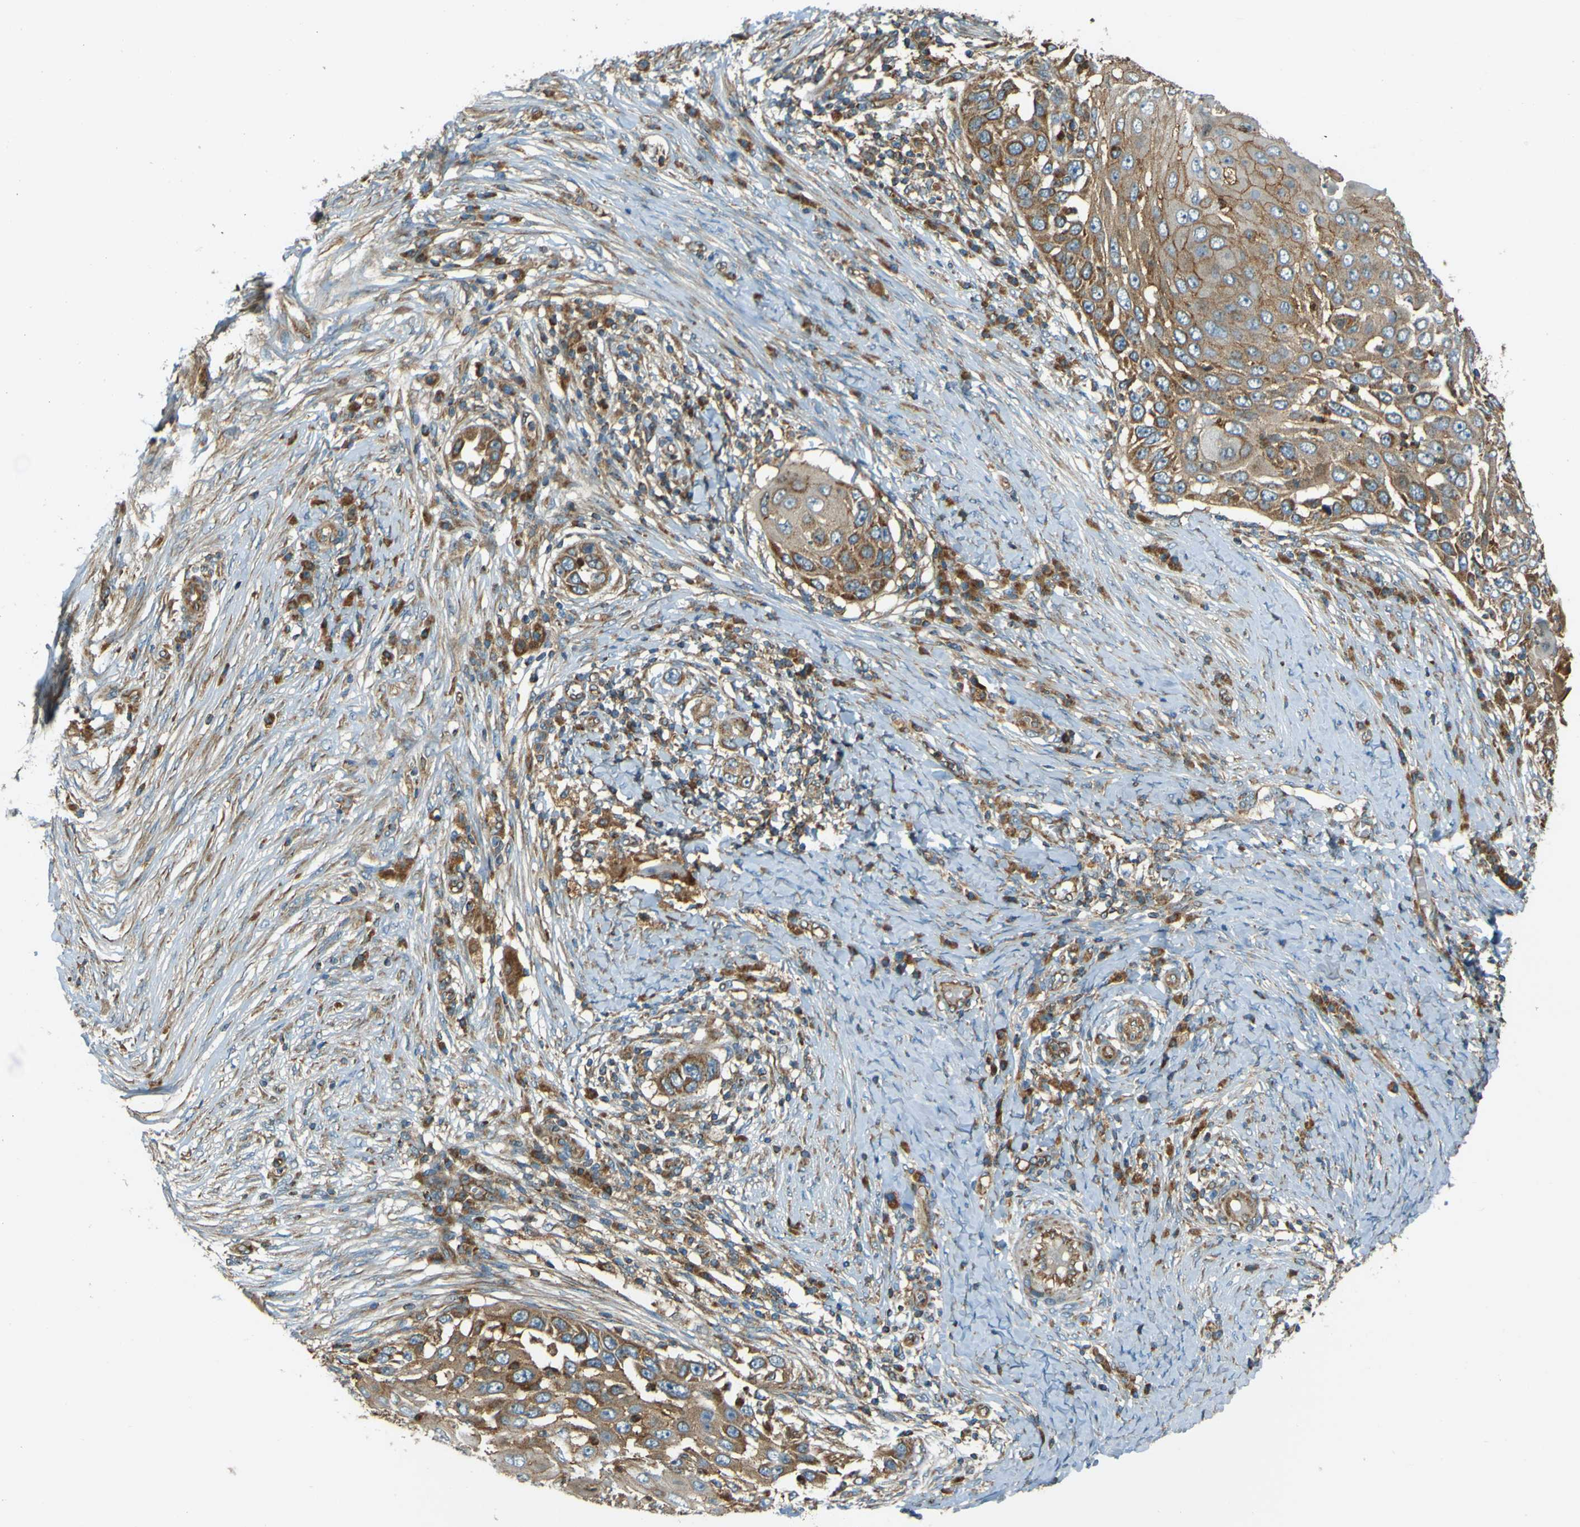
{"staining": {"intensity": "moderate", "quantity": ">75%", "location": "cytoplasmic/membranous"}, "tissue": "skin cancer", "cell_type": "Tumor cells", "image_type": "cancer", "snomed": [{"axis": "morphology", "description": "Squamous cell carcinoma, NOS"}, {"axis": "topography", "description": "Skin"}], "caption": "Moderate cytoplasmic/membranous expression is appreciated in about >75% of tumor cells in skin cancer (squamous cell carcinoma).", "gene": "DNAJC5", "patient": {"sex": "female", "age": 44}}